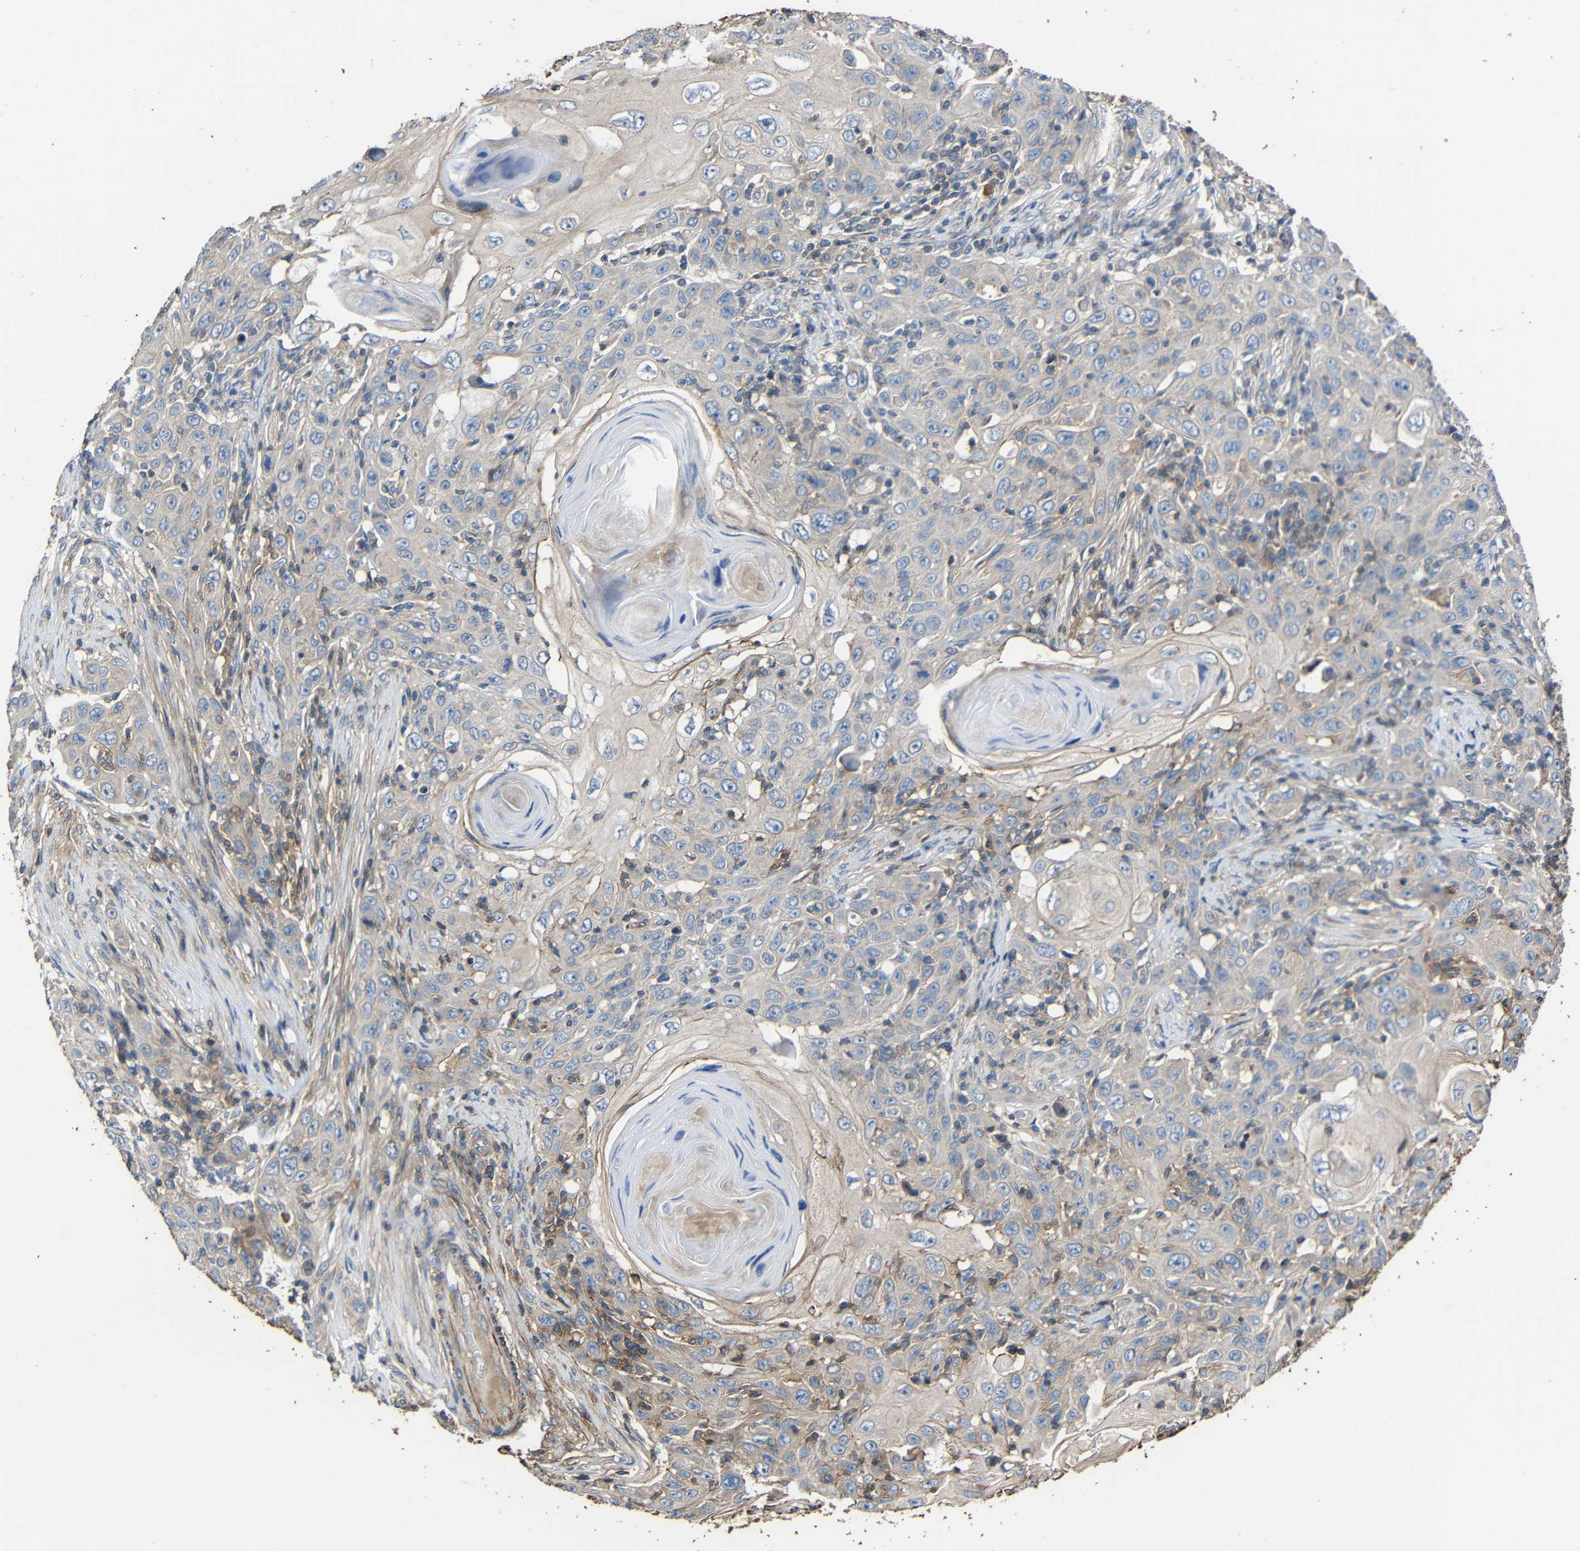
{"staining": {"intensity": "negative", "quantity": "none", "location": "none"}, "tissue": "skin cancer", "cell_type": "Tumor cells", "image_type": "cancer", "snomed": [{"axis": "morphology", "description": "Squamous cell carcinoma, NOS"}, {"axis": "topography", "description": "Skin"}], "caption": "Squamous cell carcinoma (skin) stained for a protein using IHC shows no staining tumor cells.", "gene": "RHOT2", "patient": {"sex": "female", "age": 88}}